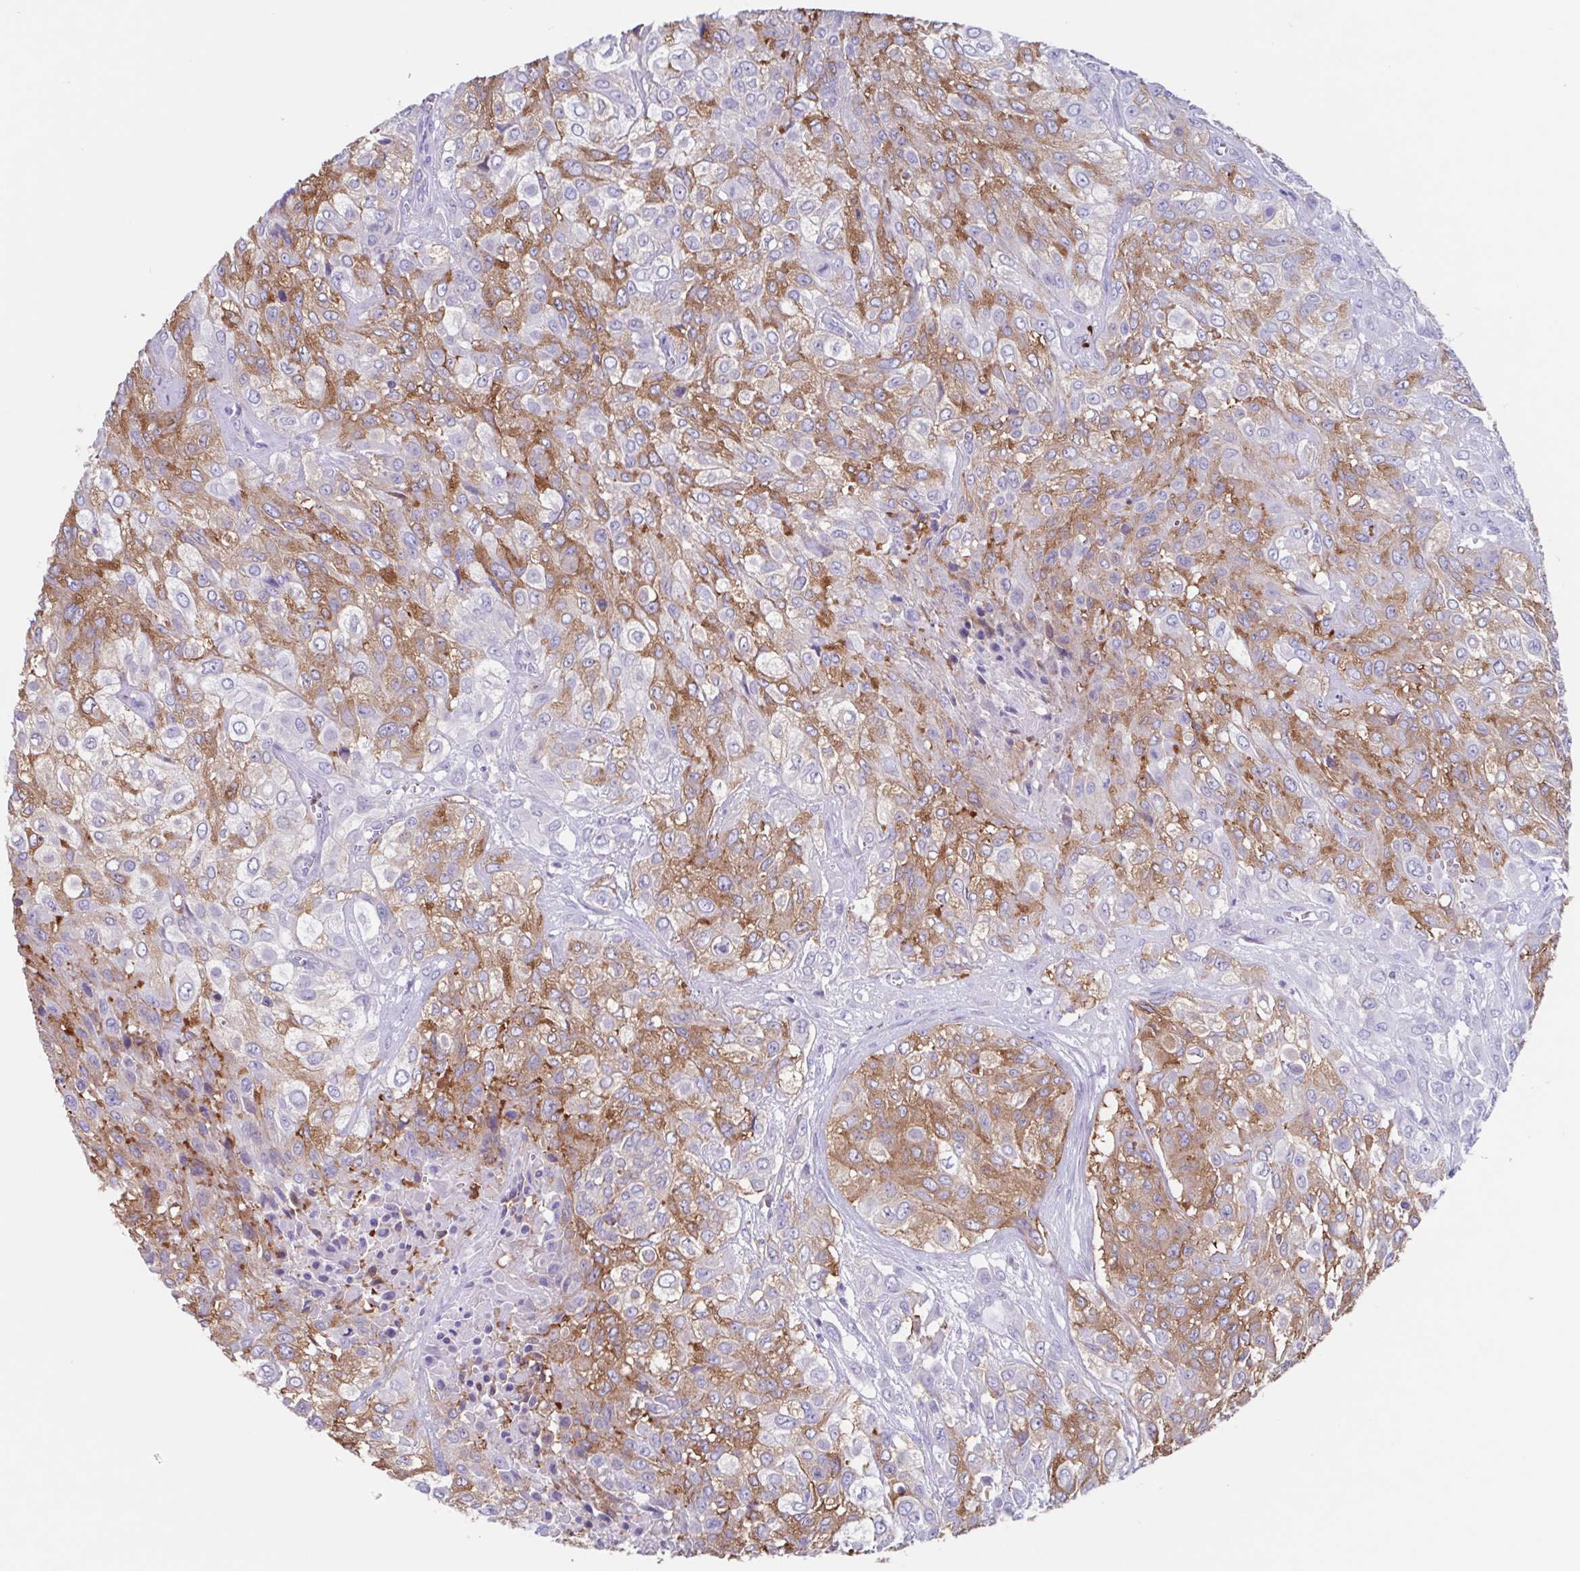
{"staining": {"intensity": "moderate", "quantity": "25%-75%", "location": "cytoplasmic/membranous"}, "tissue": "urothelial cancer", "cell_type": "Tumor cells", "image_type": "cancer", "snomed": [{"axis": "morphology", "description": "Urothelial carcinoma, High grade"}, {"axis": "topography", "description": "Urinary bladder"}], "caption": "A micrograph showing moderate cytoplasmic/membranous positivity in approximately 25%-75% of tumor cells in urothelial cancer, as visualized by brown immunohistochemical staining.", "gene": "TPD52", "patient": {"sex": "male", "age": 57}}